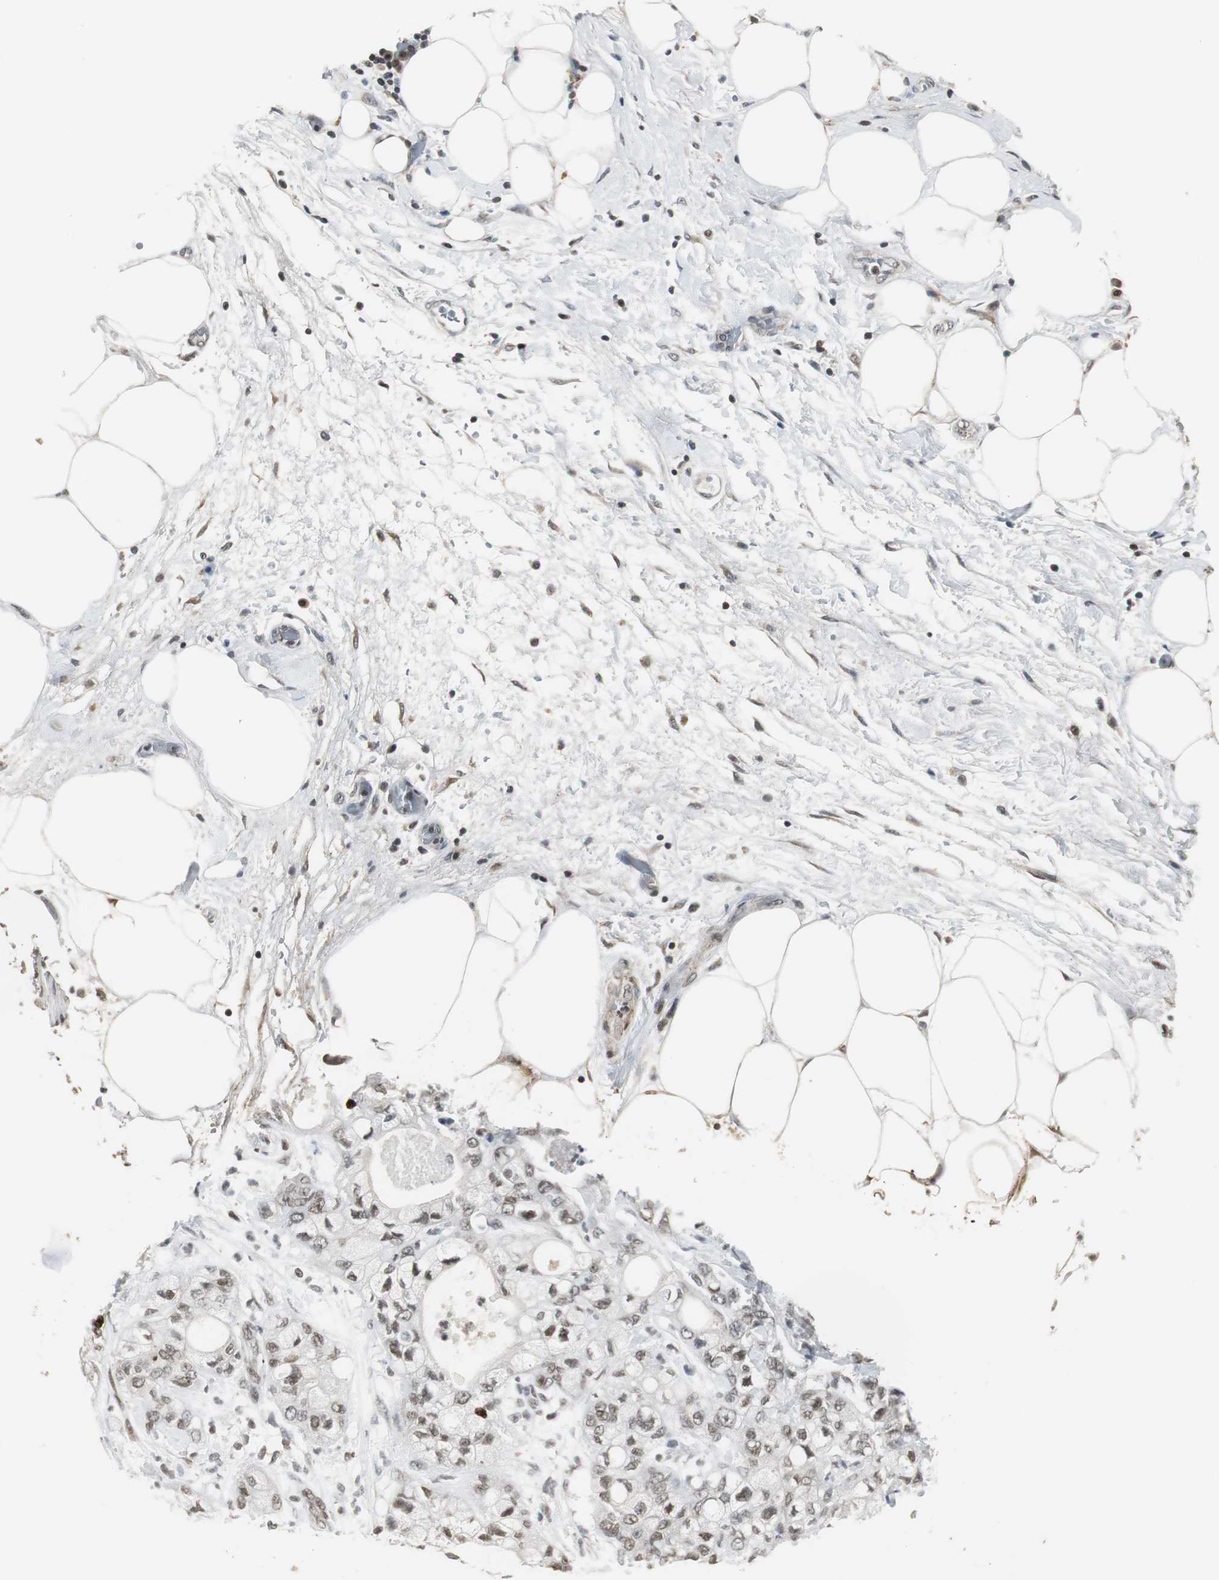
{"staining": {"intensity": "weak", "quantity": "25%-75%", "location": "nuclear"}, "tissue": "pancreatic cancer", "cell_type": "Tumor cells", "image_type": "cancer", "snomed": [{"axis": "morphology", "description": "Adenocarcinoma, NOS"}, {"axis": "topography", "description": "Pancreas"}], "caption": "About 25%-75% of tumor cells in pancreatic cancer (adenocarcinoma) reveal weak nuclear protein expression as visualized by brown immunohistochemical staining.", "gene": "MPG", "patient": {"sex": "male", "age": 70}}